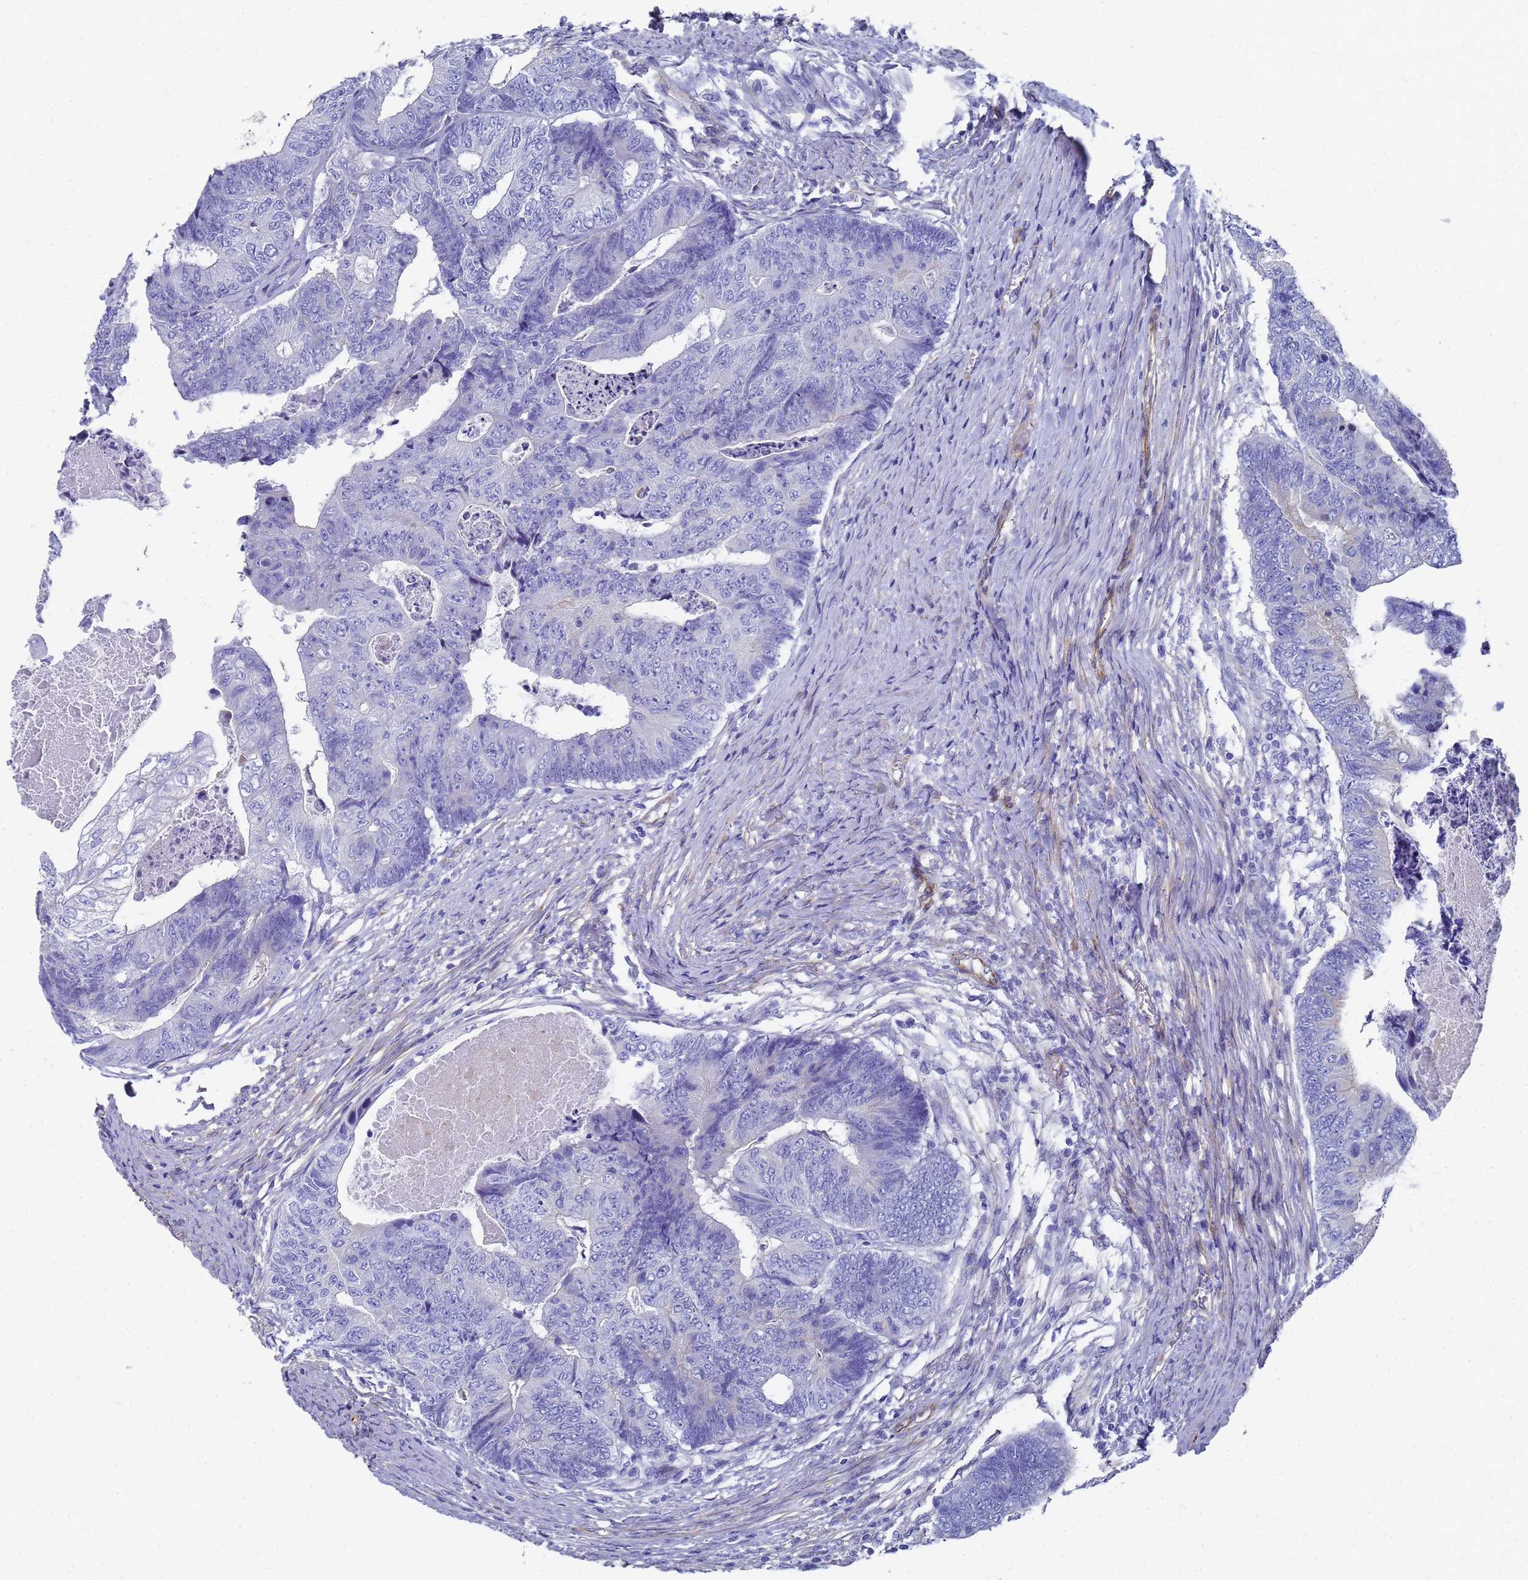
{"staining": {"intensity": "negative", "quantity": "none", "location": "none"}, "tissue": "colorectal cancer", "cell_type": "Tumor cells", "image_type": "cancer", "snomed": [{"axis": "morphology", "description": "Adenocarcinoma, NOS"}, {"axis": "topography", "description": "Colon"}], "caption": "Protein analysis of adenocarcinoma (colorectal) shows no significant expression in tumor cells.", "gene": "TUBB1", "patient": {"sex": "female", "age": 67}}